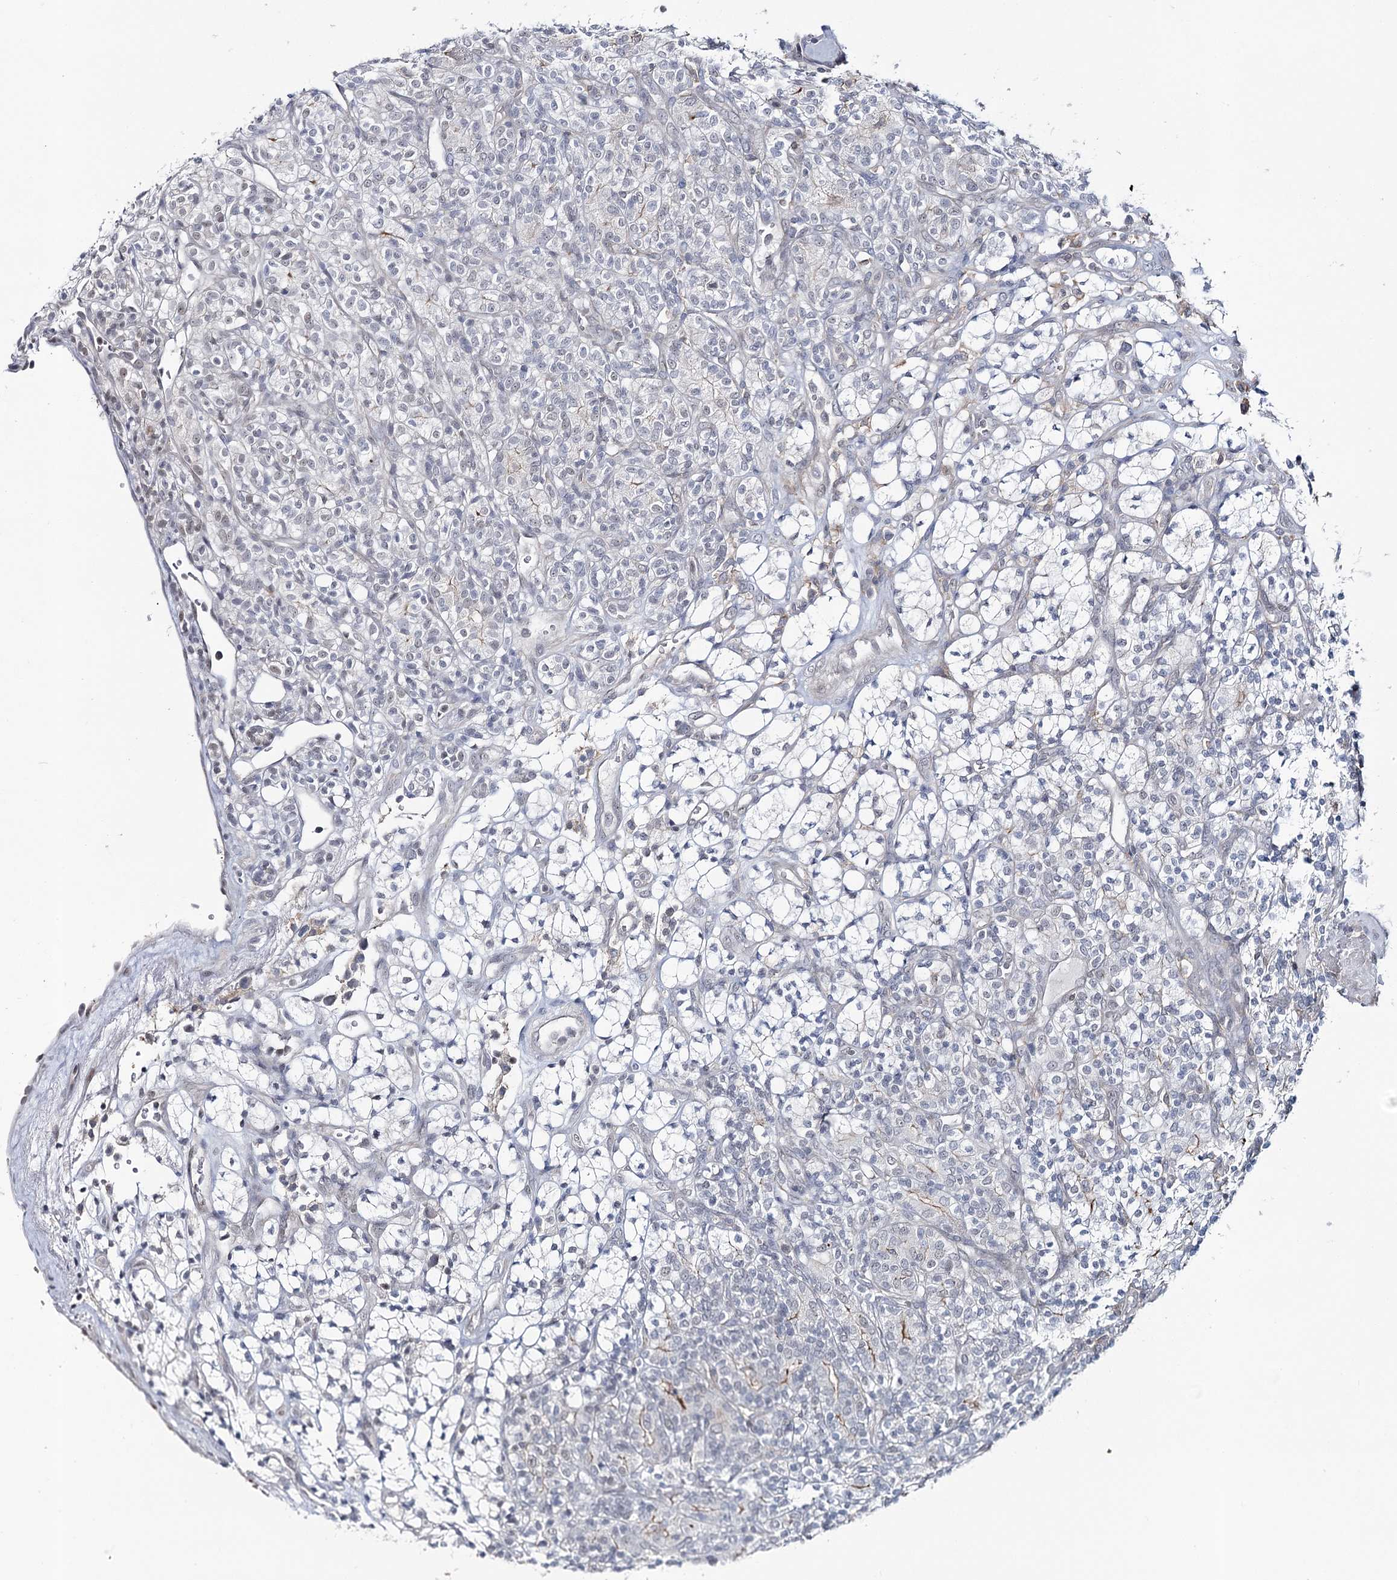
{"staining": {"intensity": "negative", "quantity": "none", "location": "none"}, "tissue": "renal cancer", "cell_type": "Tumor cells", "image_type": "cancer", "snomed": [{"axis": "morphology", "description": "Adenocarcinoma, NOS"}, {"axis": "topography", "description": "Kidney"}], "caption": "The photomicrograph reveals no significant positivity in tumor cells of renal adenocarcinoma.", "gene": "ZC3H8", "patient": {"sex": "male", "age": 77}}